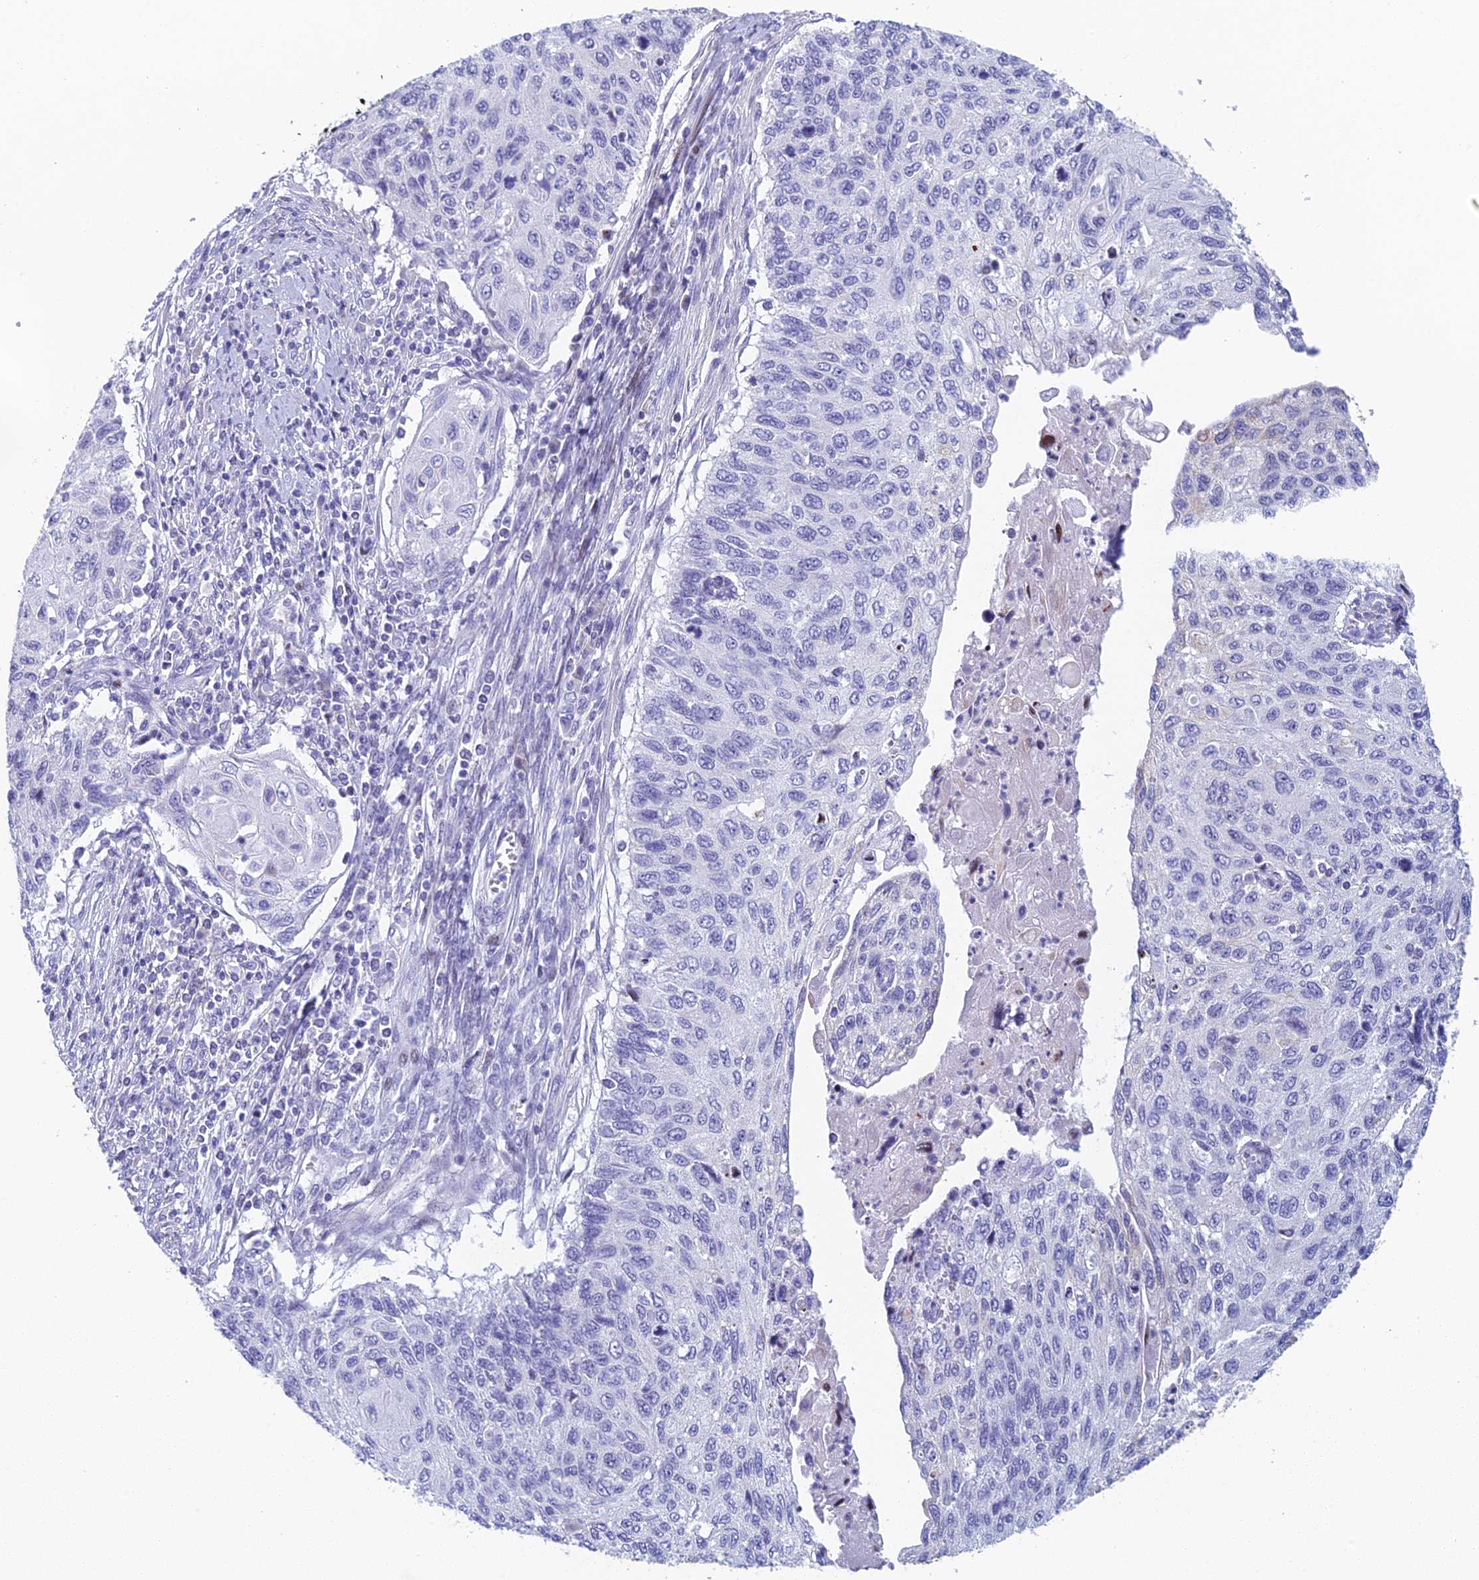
{"staining": {"intensity": "negative", "quantity": "none", "location": "none"}, "tissue": "cervical cancer", "cell_type": "Tumor cells", "image_type": "cancer", "snomed": [{"axis": "morphology", "description": "Squamous cell carcinoma, NOS"}, {"axis": "topography", "description": "Cervix"}], "caption": "Immunohistochemistry photomicrograph of neoplastic tissue: human cervical squamous cell carcinoma stained with DAB exhibits no significant protein expression in tumor cells. Nuclei are stained in blue.", "gene": "REXO5", "patient": {"sex": "female", "age": 70}}